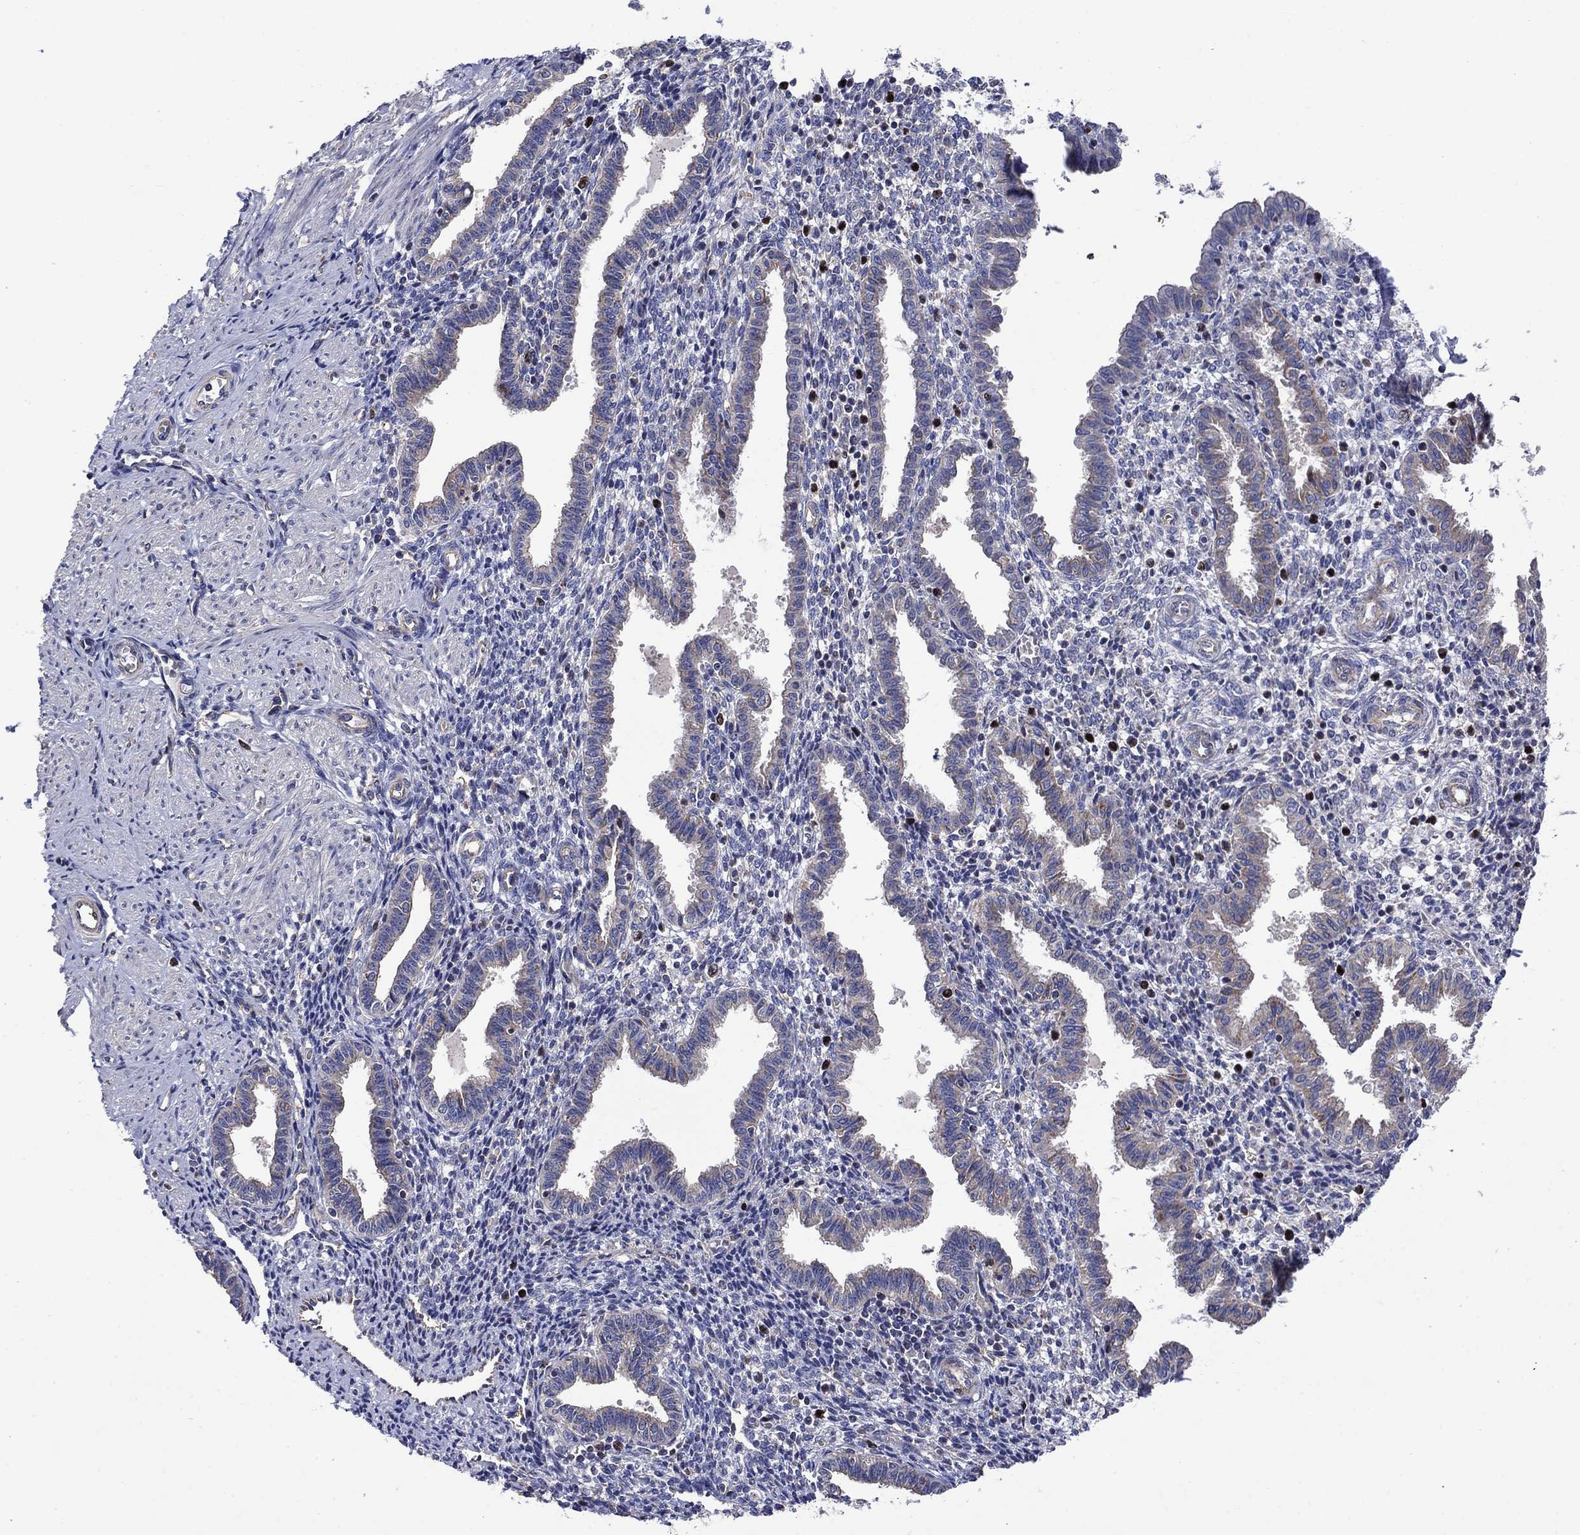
{"staining": {"intensity": "negative", "quantity": "none", "location": "none"}, "tissue": "endometrium", "cell_type": "Cells in endometrial stroma", "image_type": "normal", "snomed": [{"axis": "morphology", "description": "Normal tissue, NOS"}, {"axis": "topography", "description": "Endometrium"}], "caption": "Immunohistochemistry histopathology image of benign endometrium stained for a protein (brown), which exhibits no positivity in cells in endometrial stroma.", "gene": "KIF22", "patient": {"sex": "female", "age": 37}}